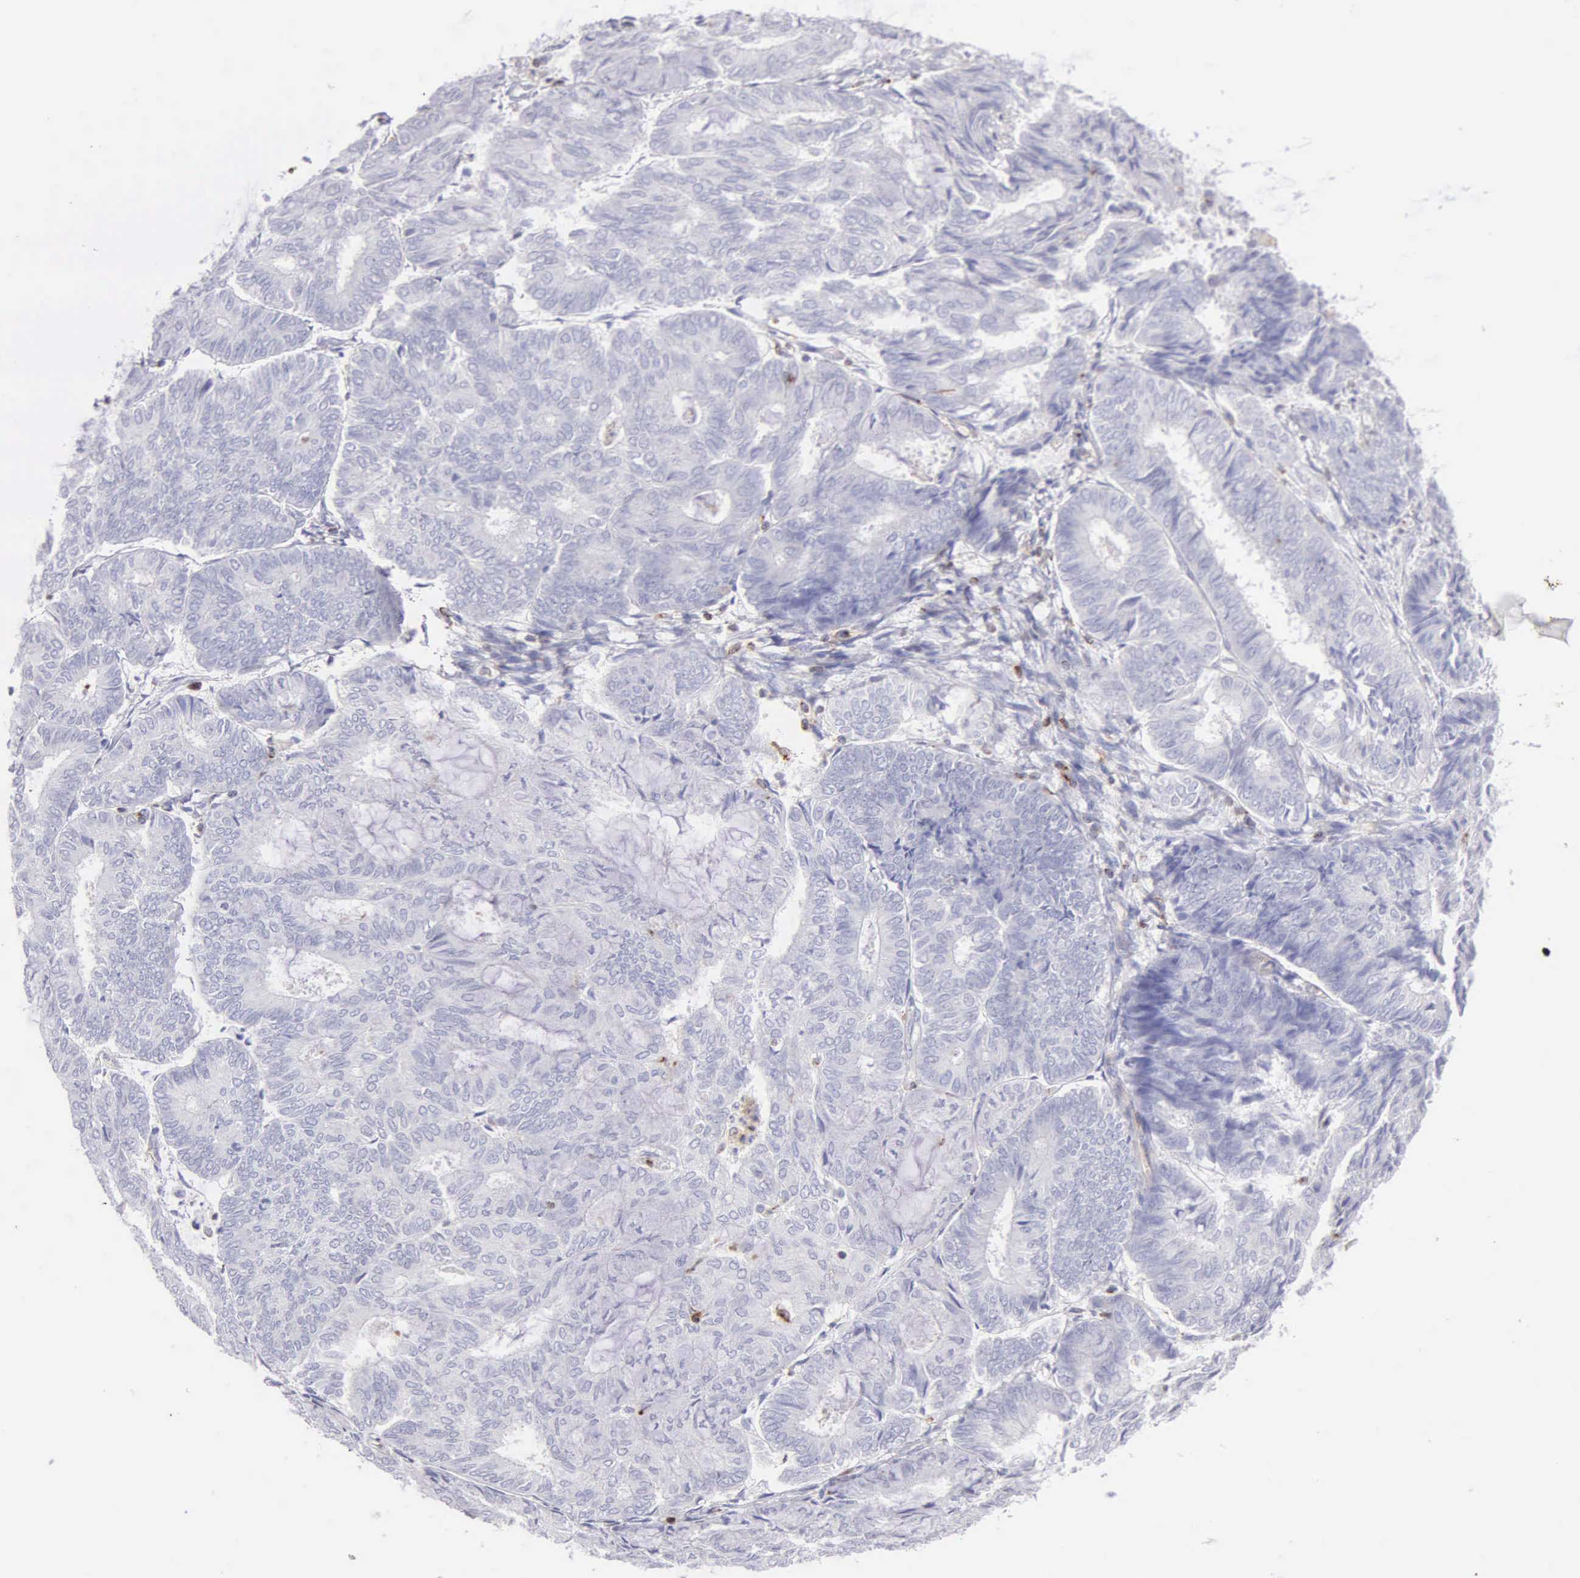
{"staining": {"intensity": "negative", "quantity": "none", "location": "none"}, "tissue": "endometrial cancer", "cell_type": "Tumor cells", "image_type": "cancer", "snomed": [{"axis": "morphology", "description": "Adenocarcinoma, NOS"}, {"axis": "topography", "description": "Endometrium"}], "caption": "This is an immunohistochemistry (IHC) photomicrograph of human endometrial cancer. There is no positivity in tumor cells.", "gene": "SRGN", "patient": {"sex": "female", "age": 59}}